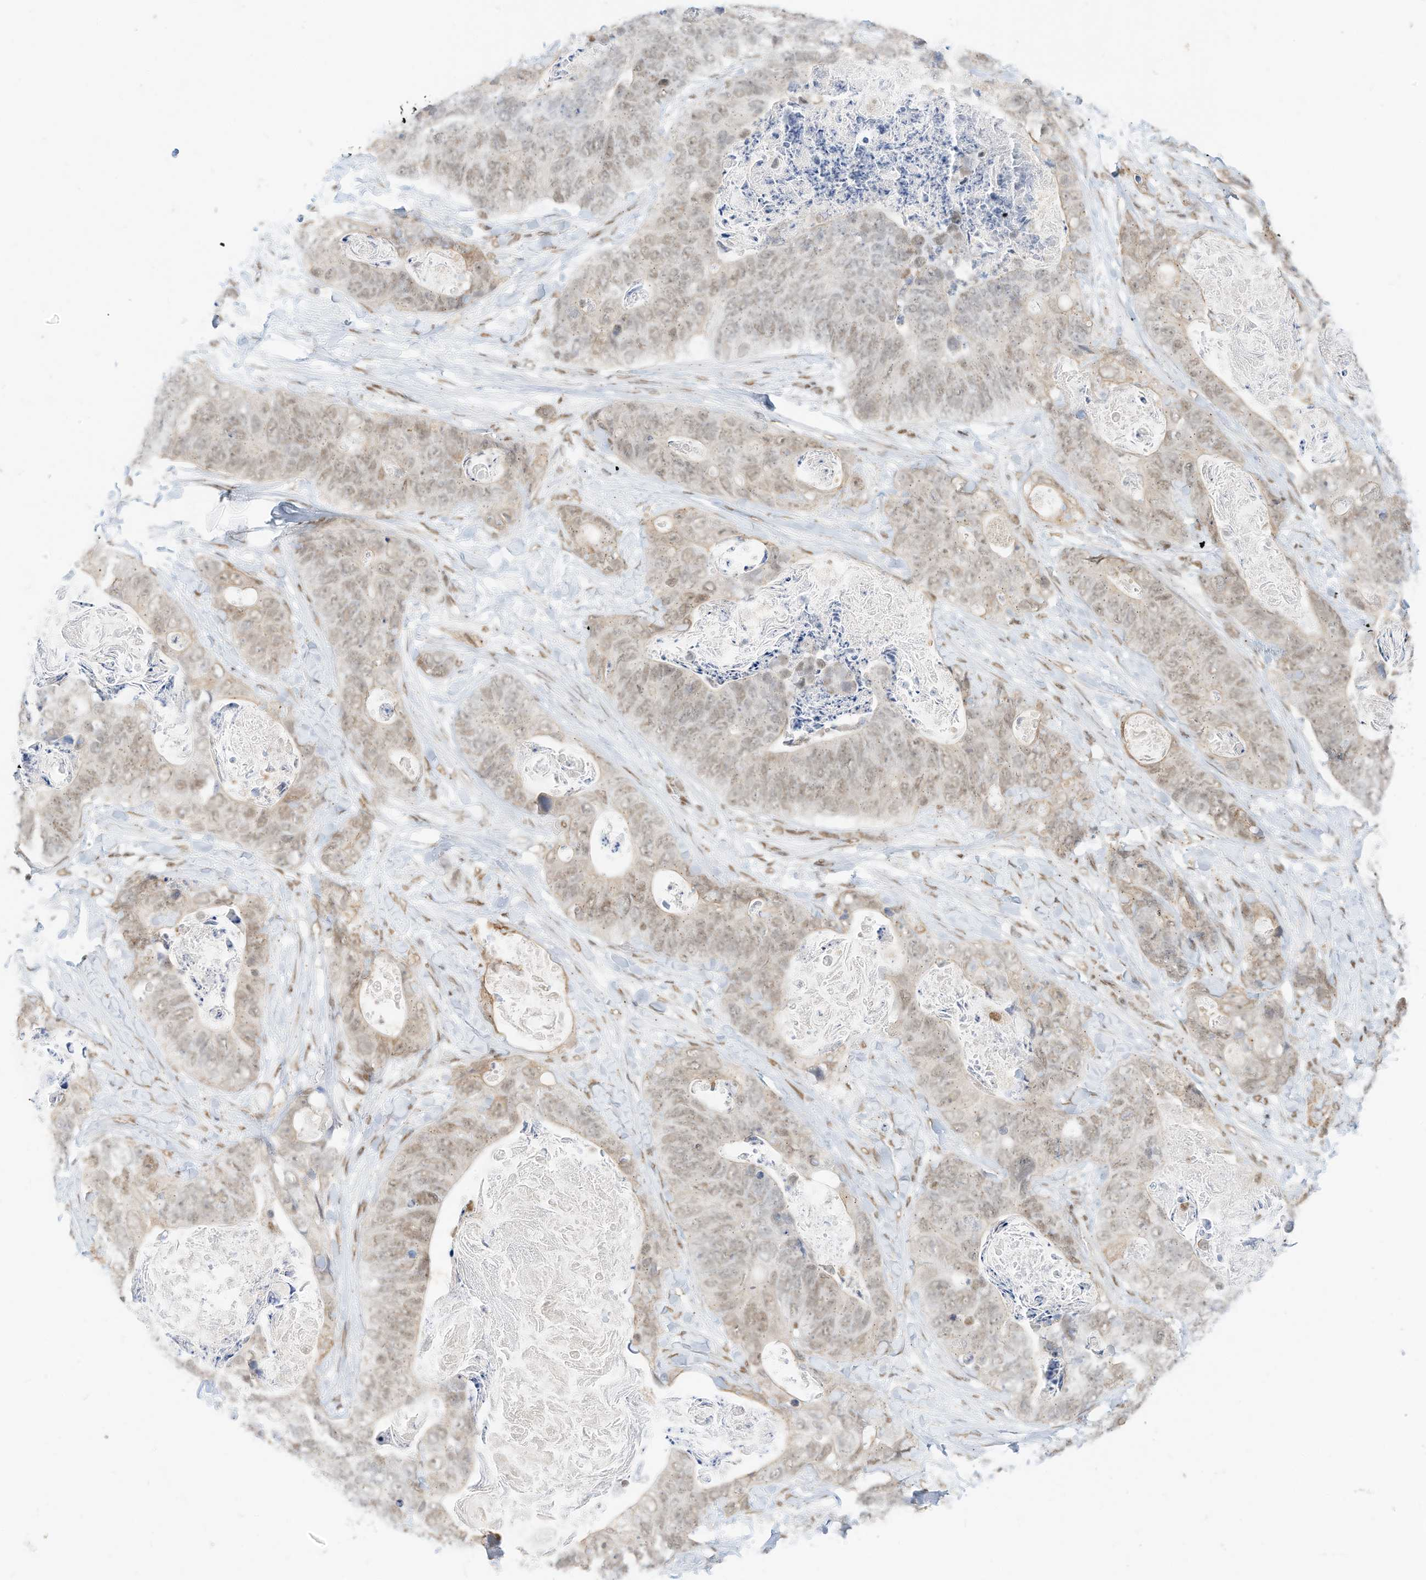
{"staining": {"intensity": "weak", "quantity": ">75%", "location": "nuclear"}, "tissue": "stomach cancer", "cell_type": "Tumor cells", "image_type": "cancer", "snomed": [{"axis": "morphology", "description": "Adenocarcinoma, NOS"}, {"axis": "topography", "description": "Stomach"}], "caption": "IHC histopathology image of neoplastic tissue: adenocarcinoma (stomach) stained using immunohistochemistry (IHC) reveals low levels of weak protein expression localized specifically in the nuclear of tumor cells, appearing as a nuclear brown color.", "gene": "SMARCA2", "patient": {"sex": "female", "age": 89}}